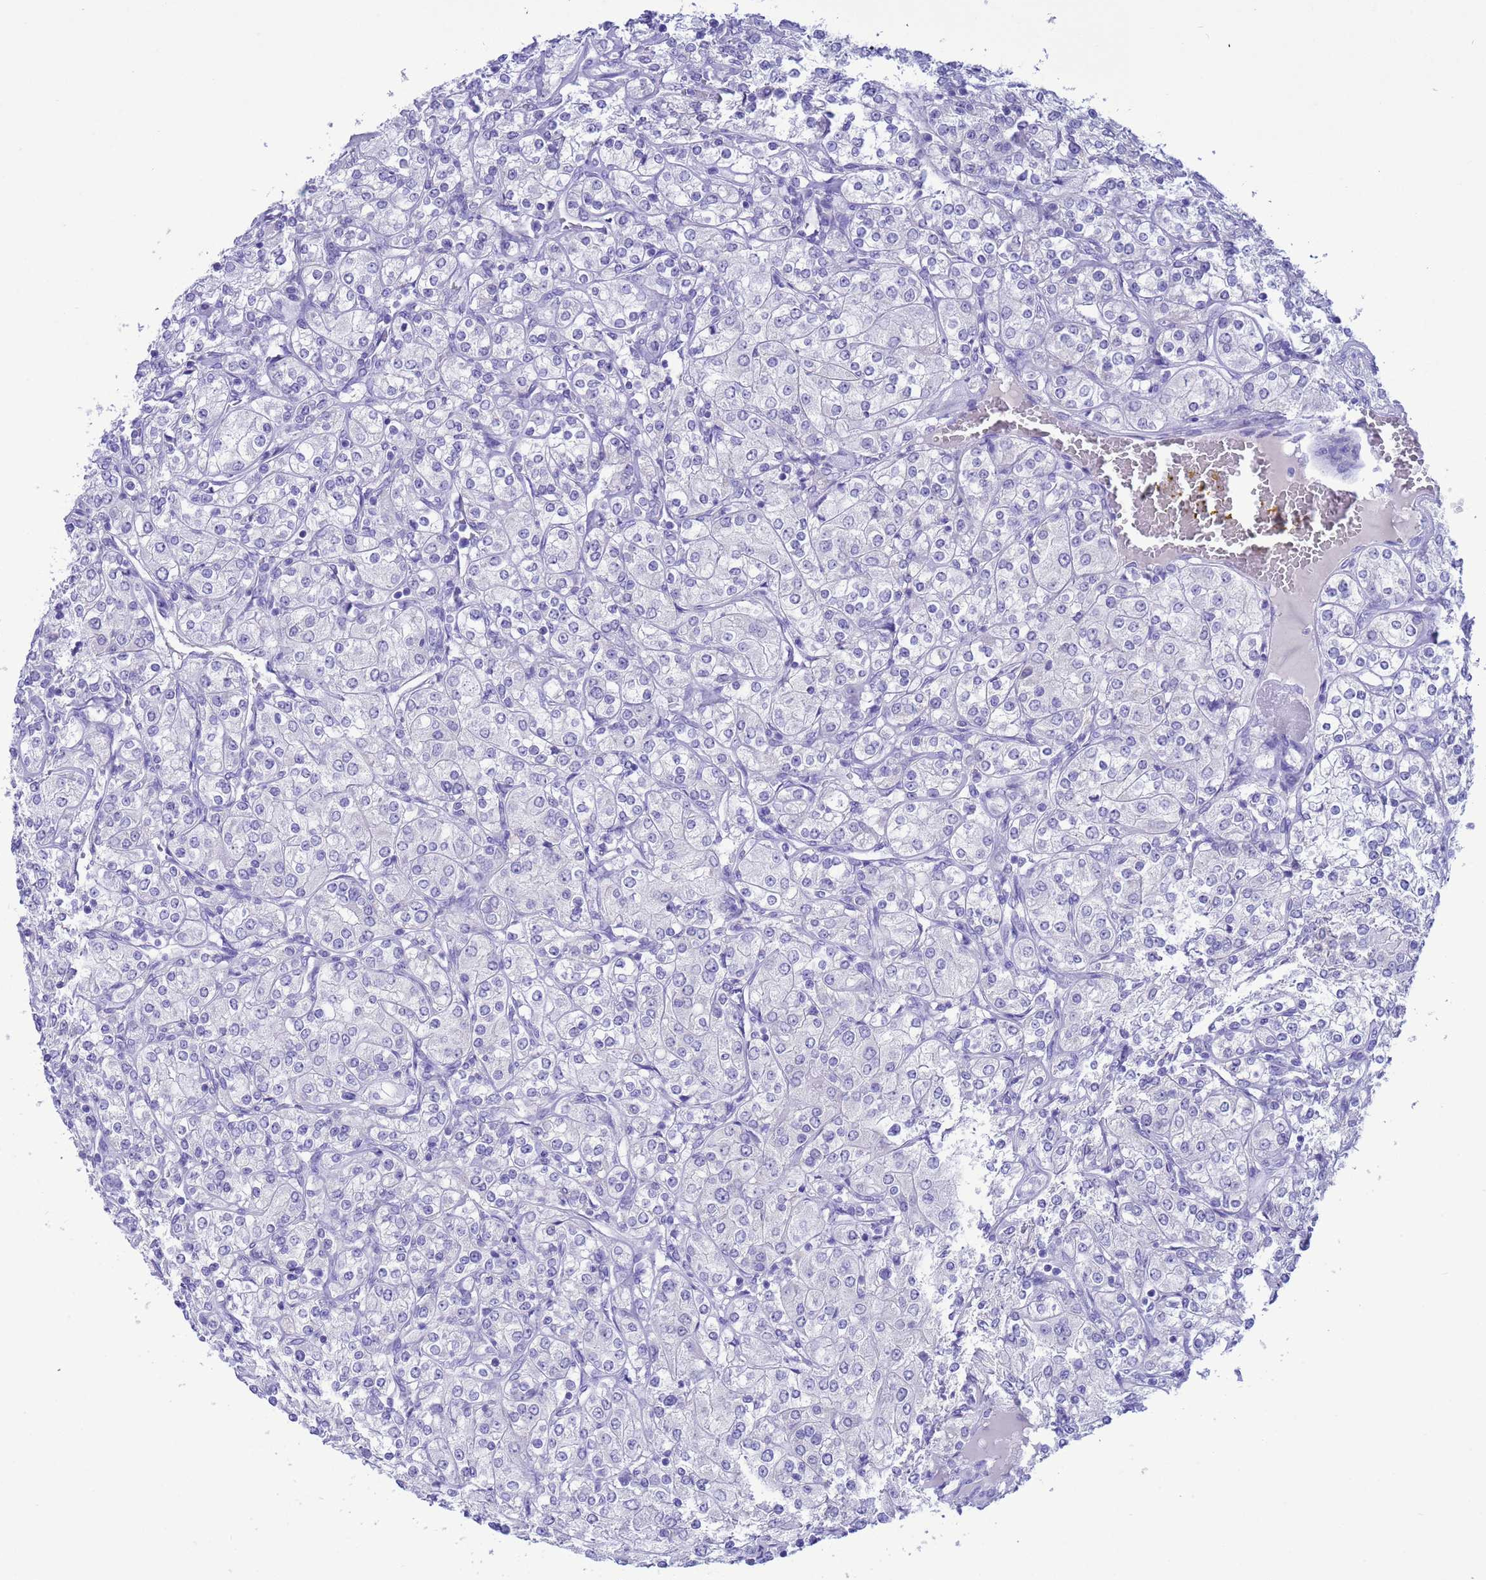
{"staining": {"intensity": "negative", "quantity": "none", "location": "none"}, "tissue": "renal cancer", "cell_type": "Tumor cells", "image_type": "cancer", "snomed": [{"axis": "morphology", "description": "Adenocarcinoma, NOS"}, {"axis": "topography", "description": "Kidney"}], "caption": "Immunohistochemical staining of human renal cancer exhibits no significant expression in tumor cells.", "gene": "GSTM1", "patient": {"sex": "male", "age": 77}}